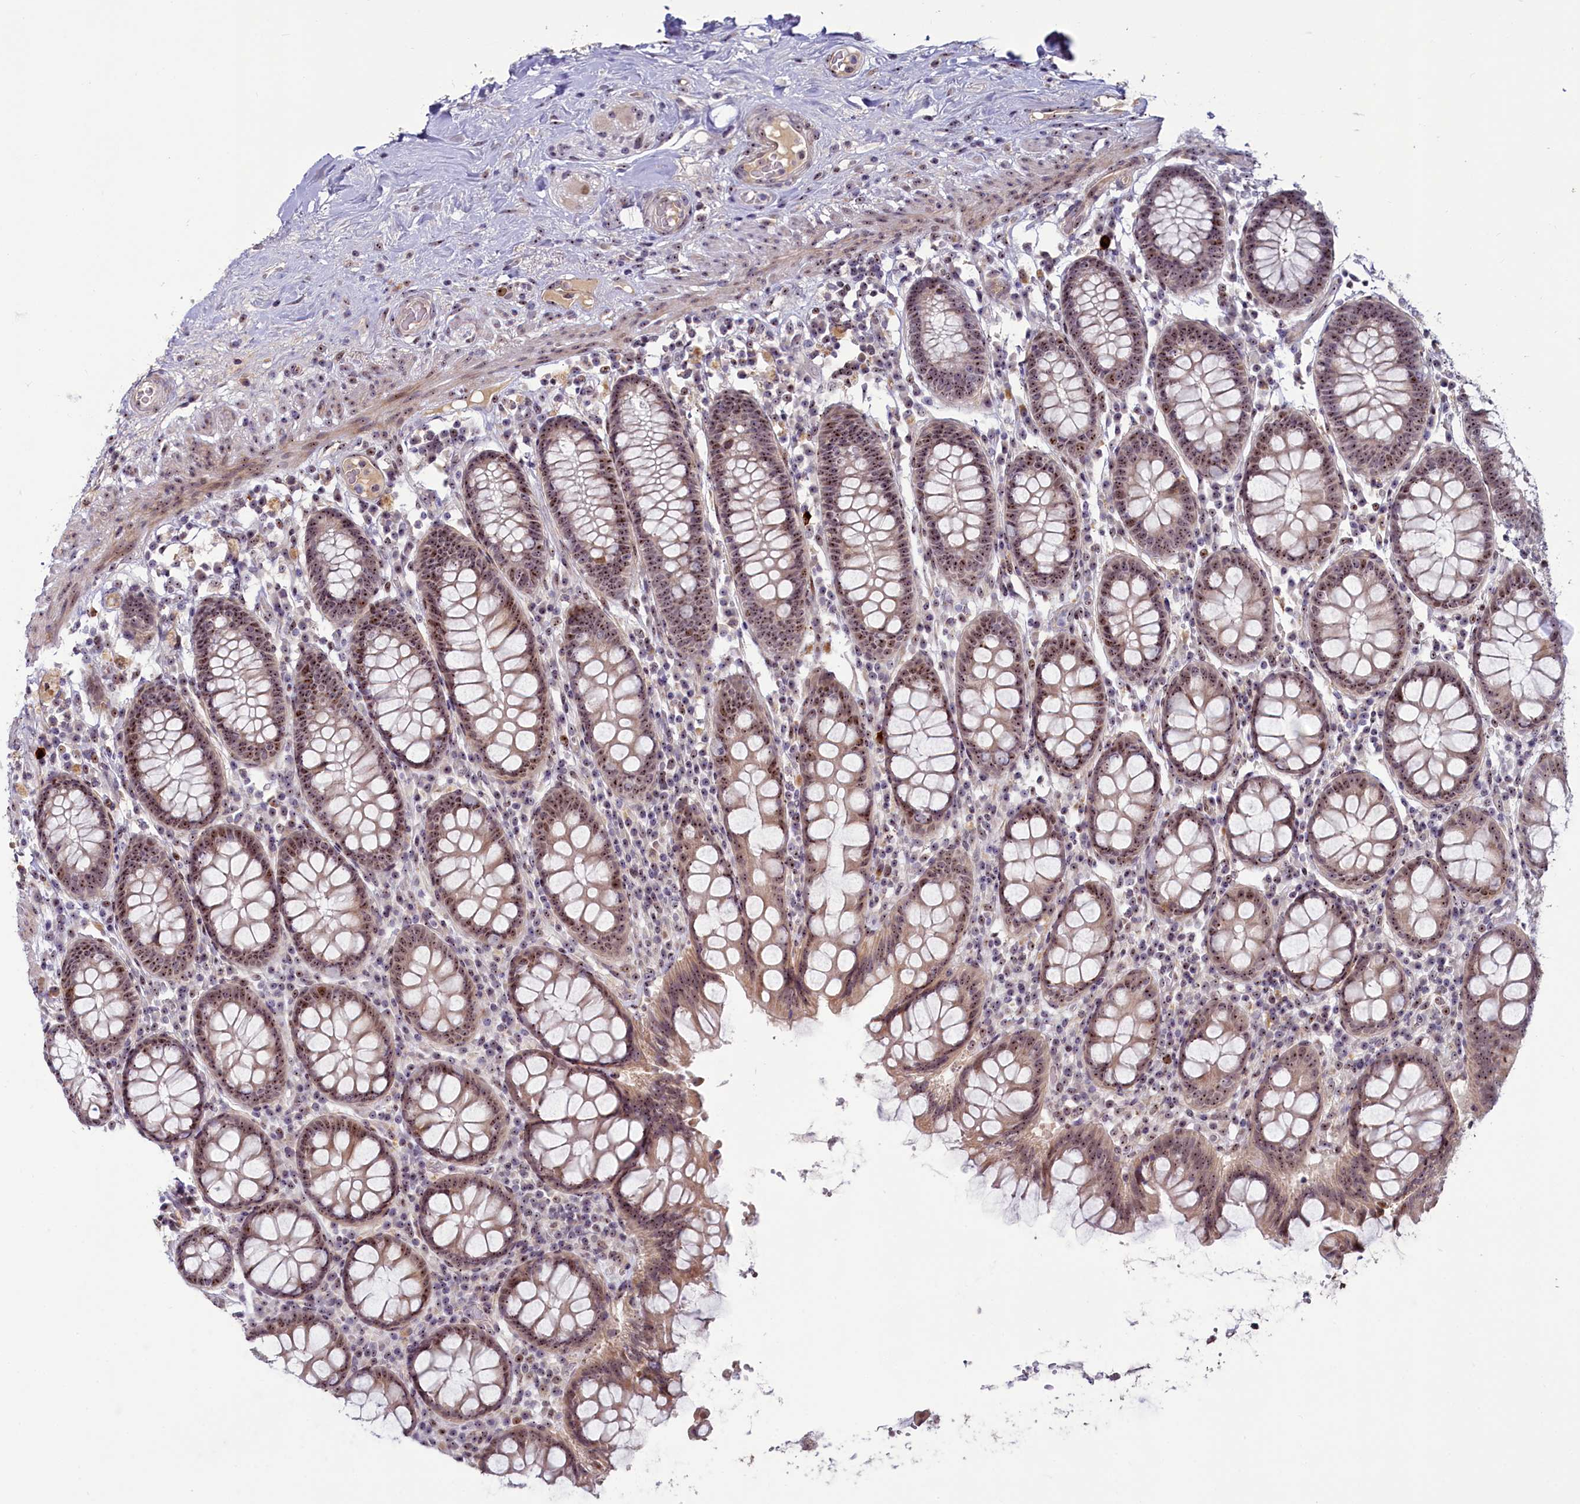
{"staining": {"intensity": "weak", "quantity": ">75%", "location": "nuclear"}, "tissue": "colon", "cell_type": "Endothelial cells", "image_type": "normal", "snomed": [{"axis": "morphology", "description": "Normal tissue, NOS"}, {"axis": "topography", "description": "Colon"}], "caption": "Endothelial cells show weak nuclear positivity in about >75% of cells in unremarkable colon. (Brightfield microscopy of DAB IHC at high magnification).", "gene": "TCOF1", "patient": {"sex": "female", "age": 79}}